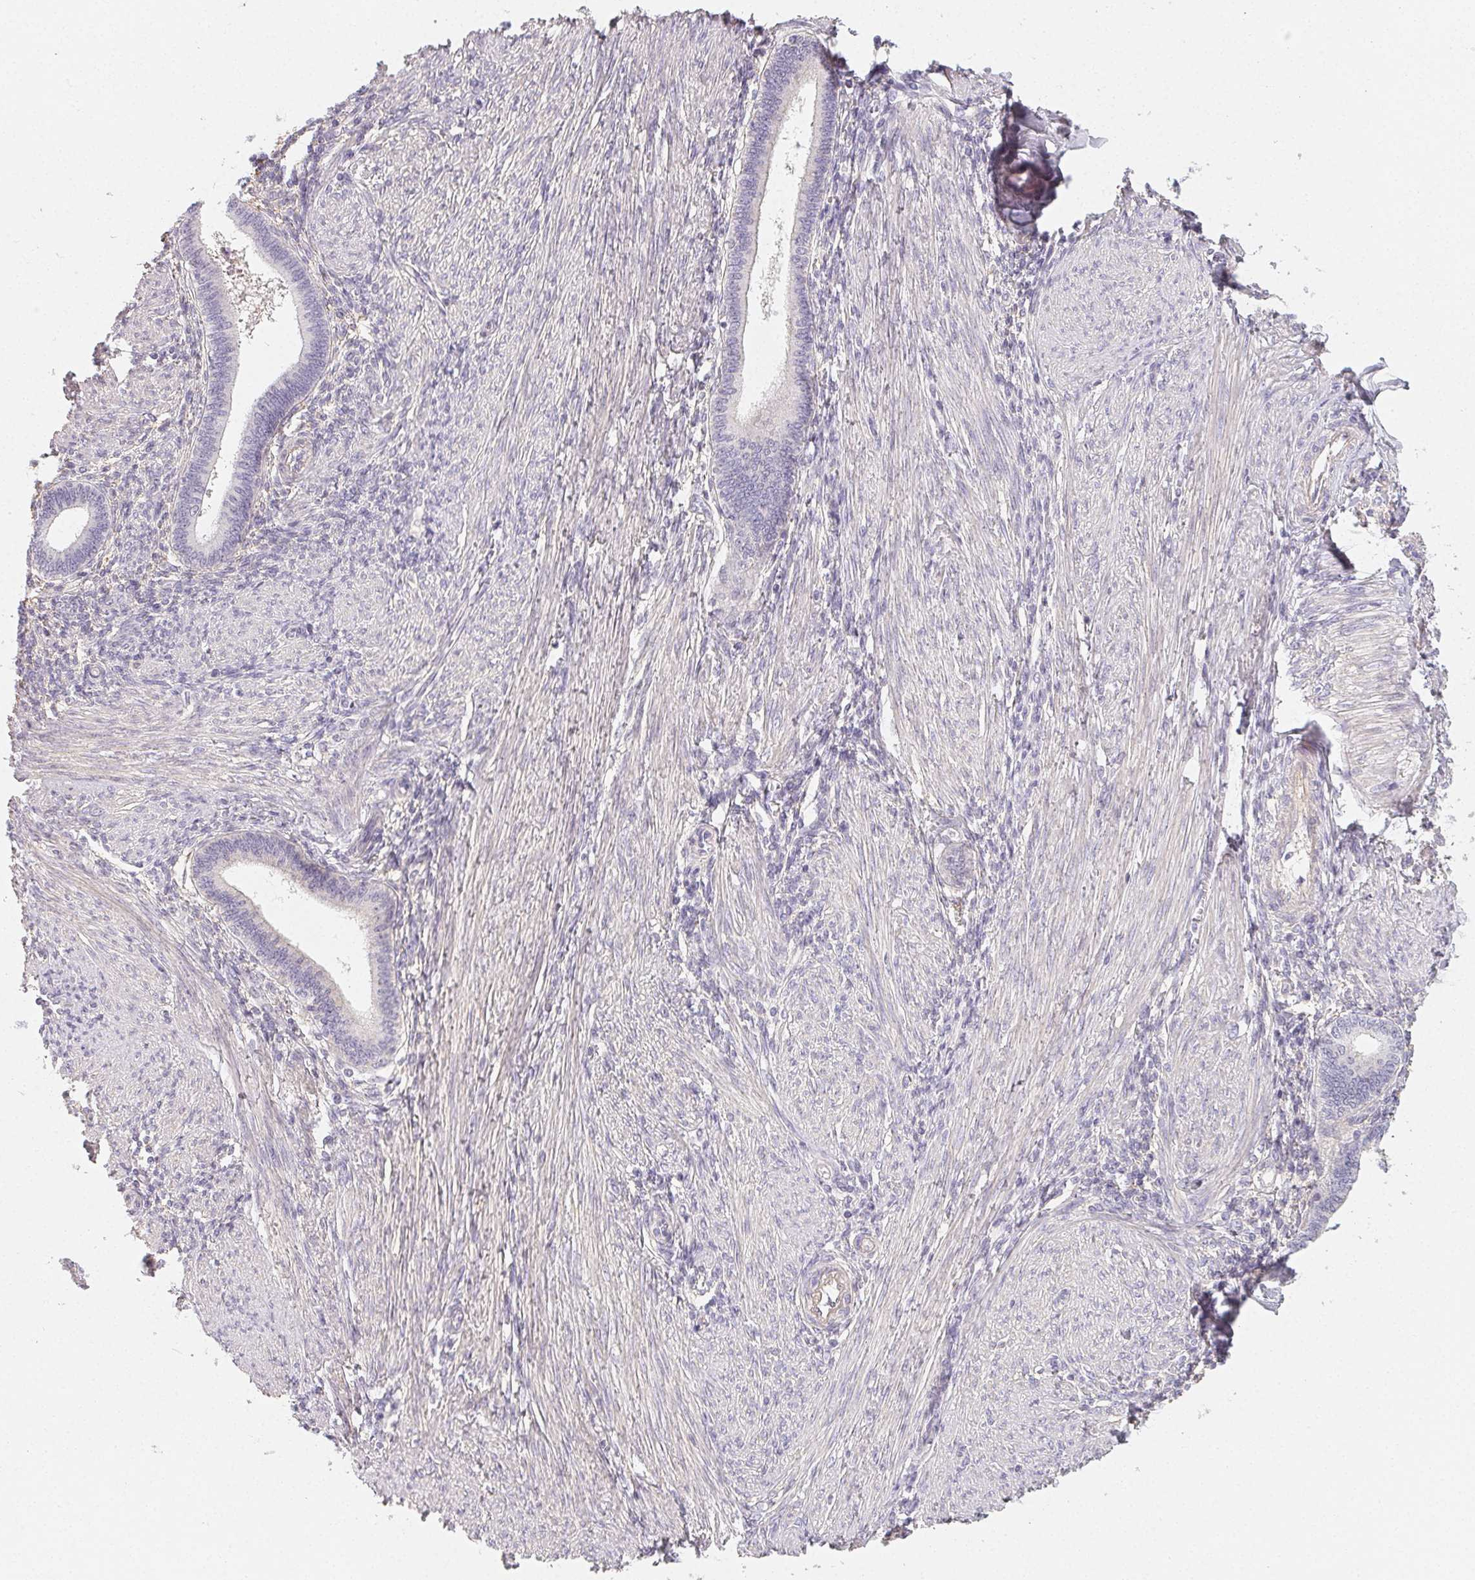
{"staining": {"intensity": "negative", "quantity": "none", "location": "none"}, "tissue": "endometrium", "cell_type": "Cells in endometrial stroma", "image_type": "normal", "snomed": [{"axis": "morphology", "description": "Normal tissue, NOS"}, {"axis": "topography", "description": "Endometrium"}], "caption": "This image is of normal endometrium stained with immunohistochemistry to label a protein in brown with the nuclei are counter-stained blue. There is no positivity in cells in endometrial stroma. (DAB (3,3'-diaminobenzidine) immunohistochemistry with hematoxylin counter stain).", "gene": "LRRC23", "patient": {"sex": "female", "age": 42}}